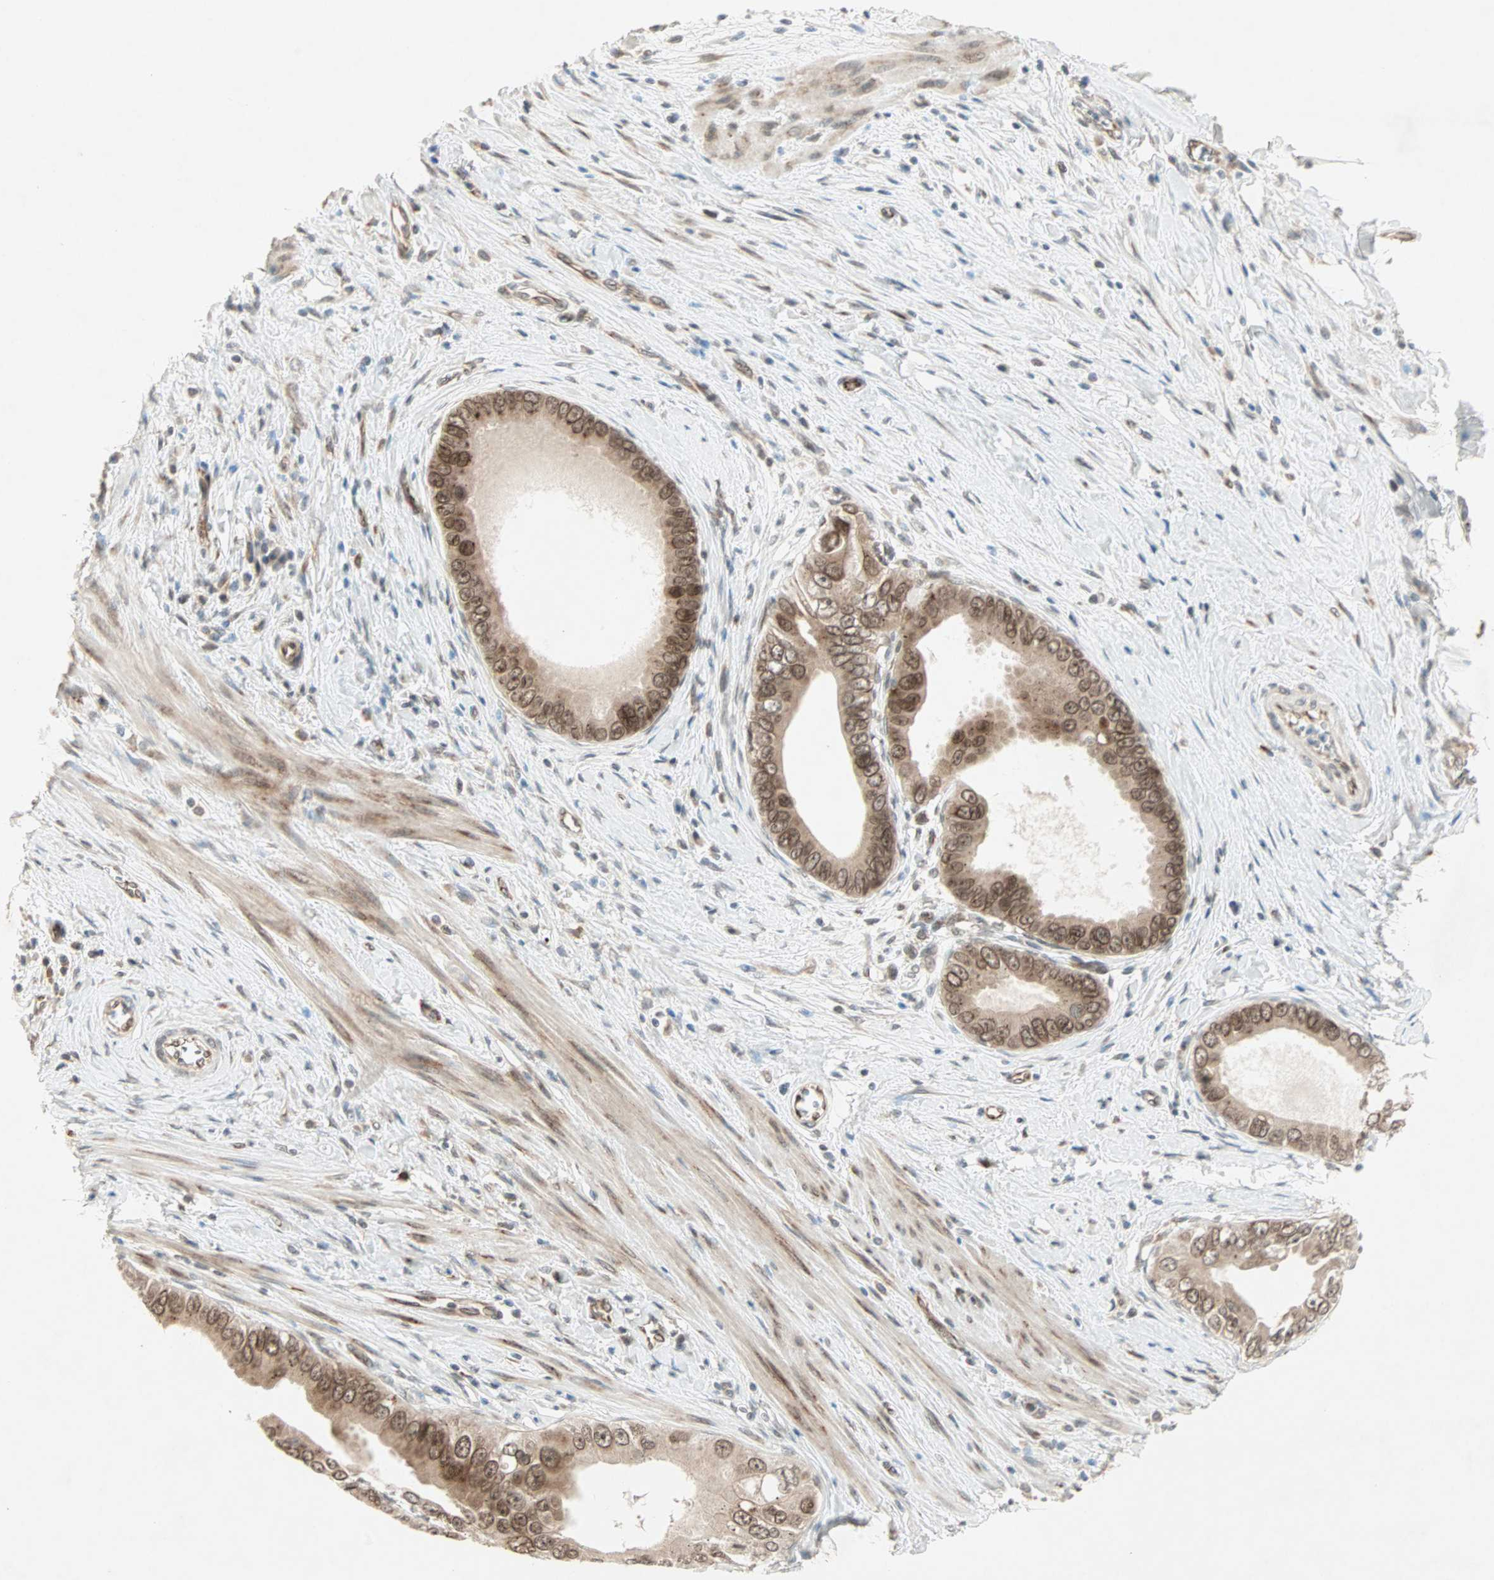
{"staining": {"intensity": "moderate", "quantity": ">75%", "location": "cytoplasmic/membranous,nuclear"}, "tissue": "pancreatic cancer", "cell_type": "Tumor cells", "image_type": "cancer", "snomed": [{"axis": "morphology", "description": "Normal tissue, NOS"}, {"axis": "topography", "description": "Lymph node"}], "caption": "Tumor cells reveal moderate cytoplasmic/membranous and nuclear expression in approximately >75% of cells in pancreatic cancer.", "gene": "ZNF37A", "patient": {"sex": "male", "age": 50}}